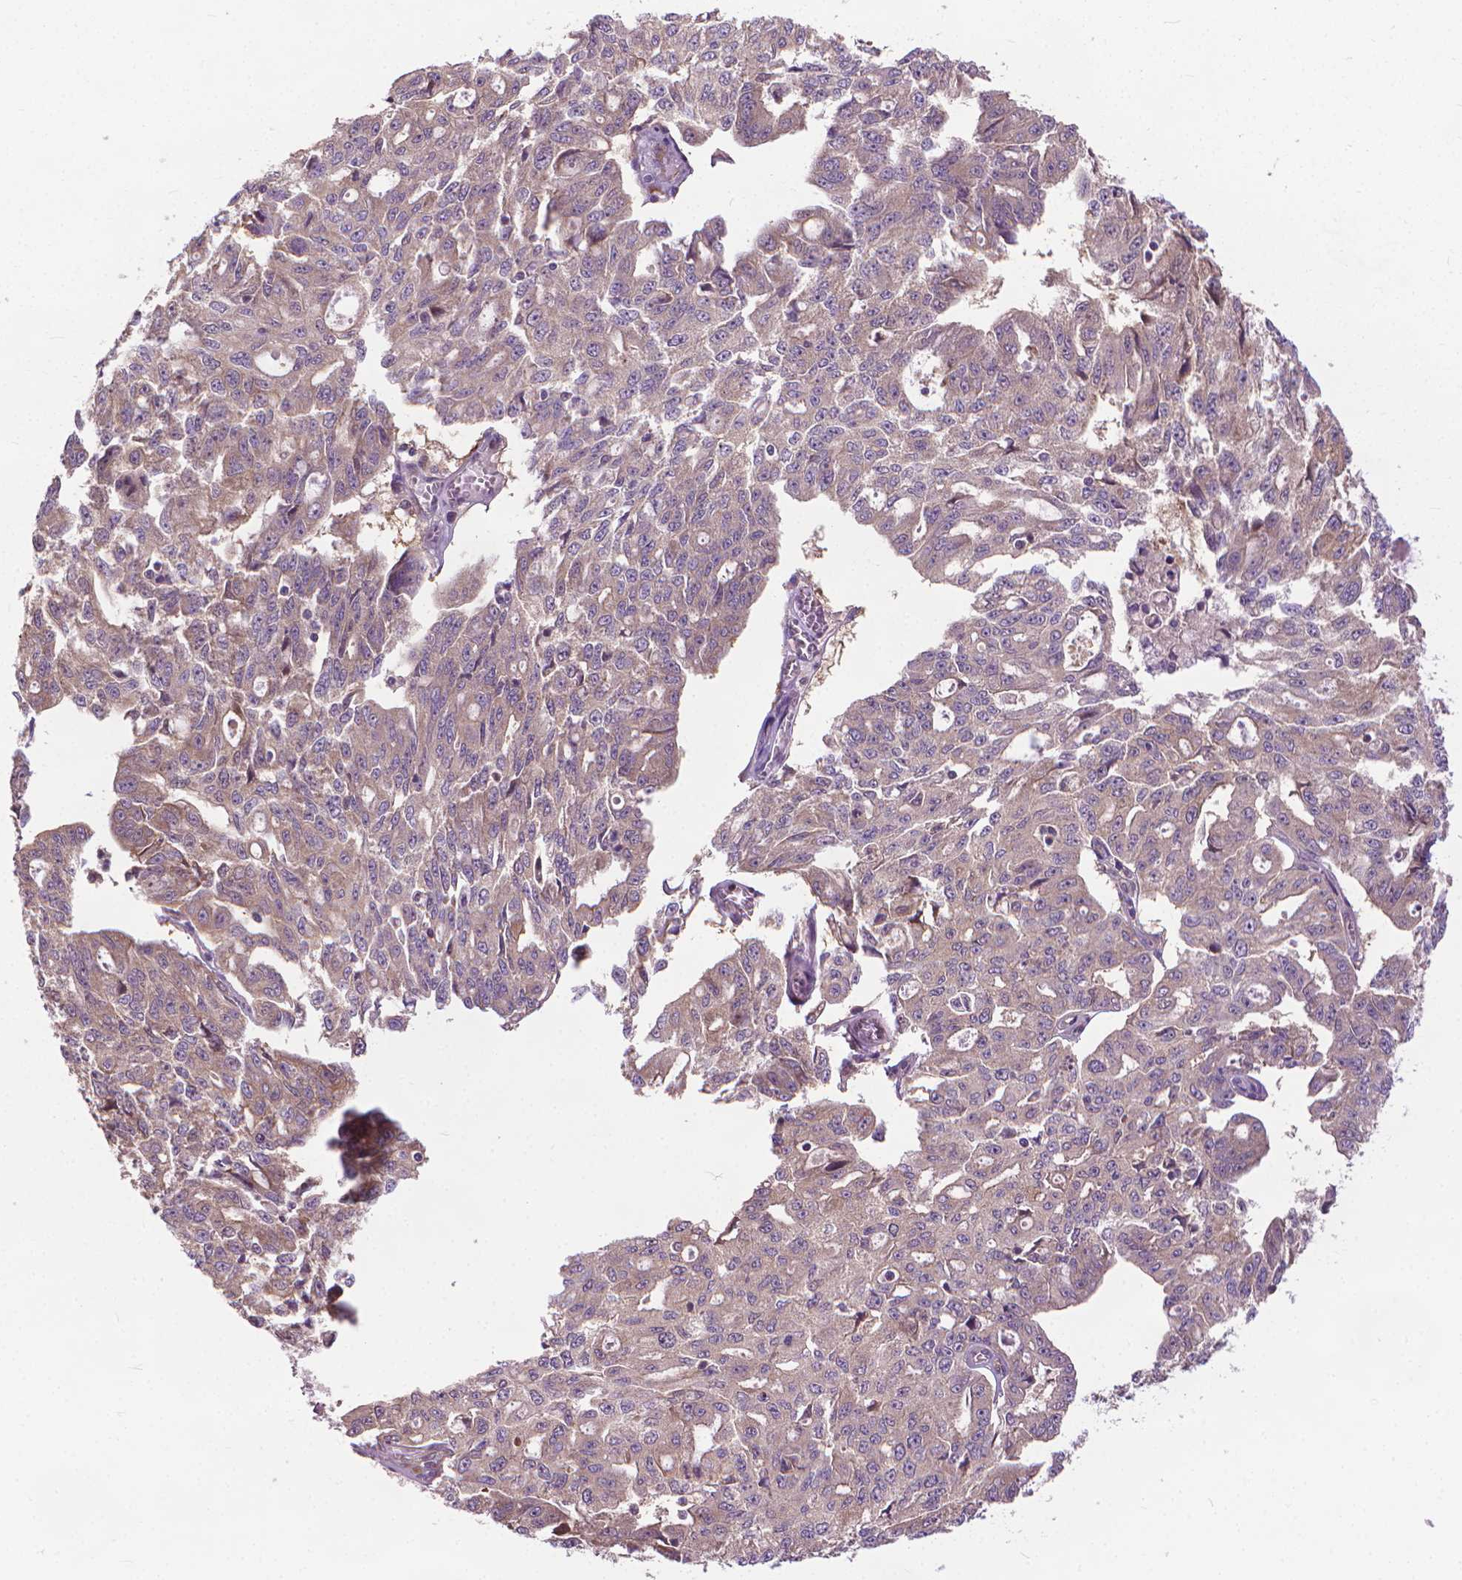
{"staining": {"intensity": "weak", "quantity": "<25%", "location": "cytoplasmic/membranous"}, "tissue": "ovarian cancer", "cell_type": "Tumor cells", "image_type": "cancer", "snomed": [{"axis": "morphology", "description": "Carcinoma, endometroid"}, {"axis": "topography", "description": "Ovary"}], "caption": "Endometroid carcinoma (ovarian) was stained to show a protein in brown. There is no significant expression in tumor cells.", "gene": "NUDT1", "patient": {"sex": "female", "age": 65}}